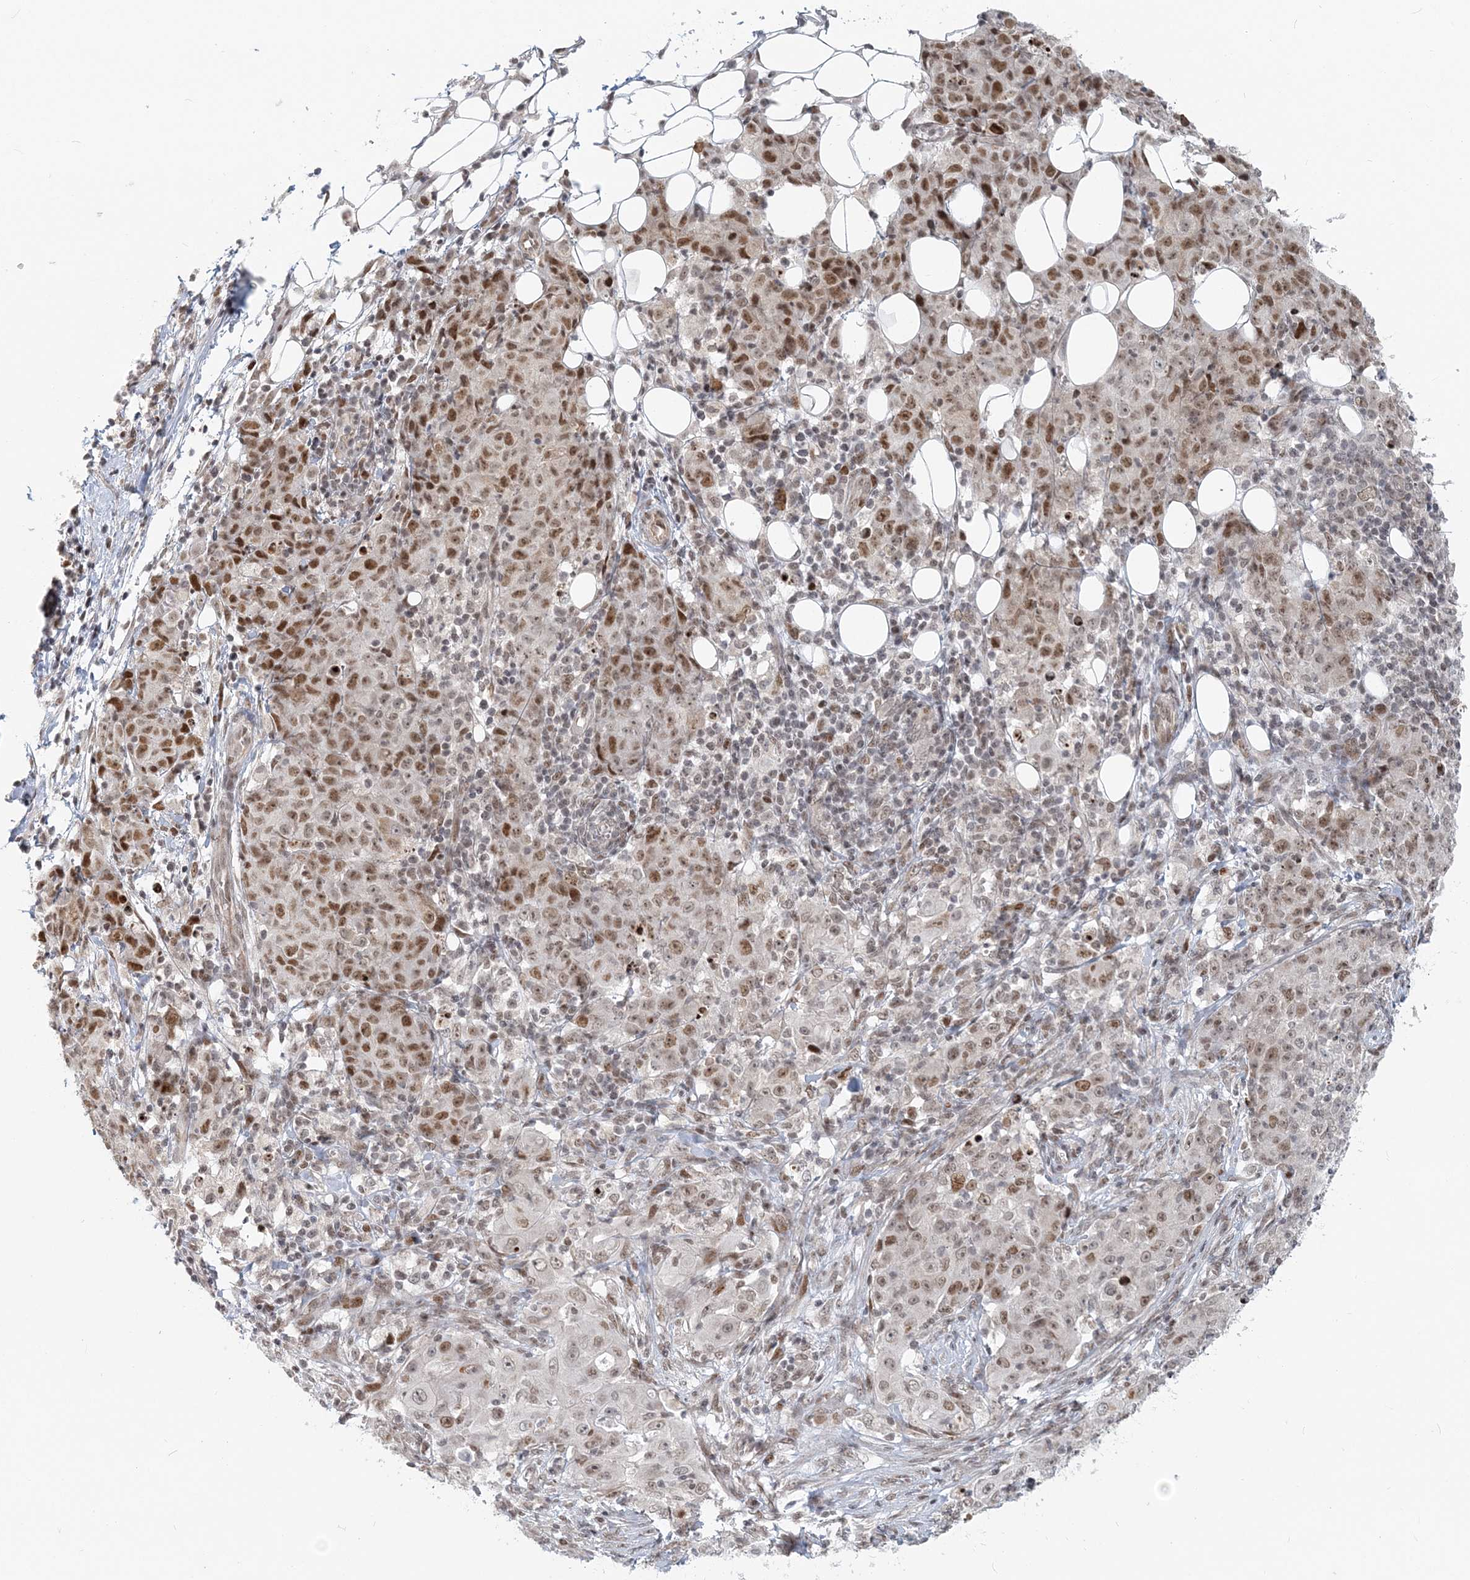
{"staining": {"intensity": "moderate", "quantity": ">75%", "location": "nuclear"}, "tissue": "ovarian cancer", "cell_type": "Tumor cells", "image_type": "cancer", "snomed": [{"axis": "morphology", "description": "Carcinoma, endometroid"}, {"axis": "topography", "description": "Ovary"}], "caption": "IHC (DAB) staining of human ovarian endometroid carcinoma exhibits moderate nuclear protein expression in about >75% of tumor cells. (DAB (3,3'-diaminobenzidine) IHC with brightfield microscopy, high magnification).", "gene": "BAZ1B", "patient": {"sex": "female", "age": 42}}